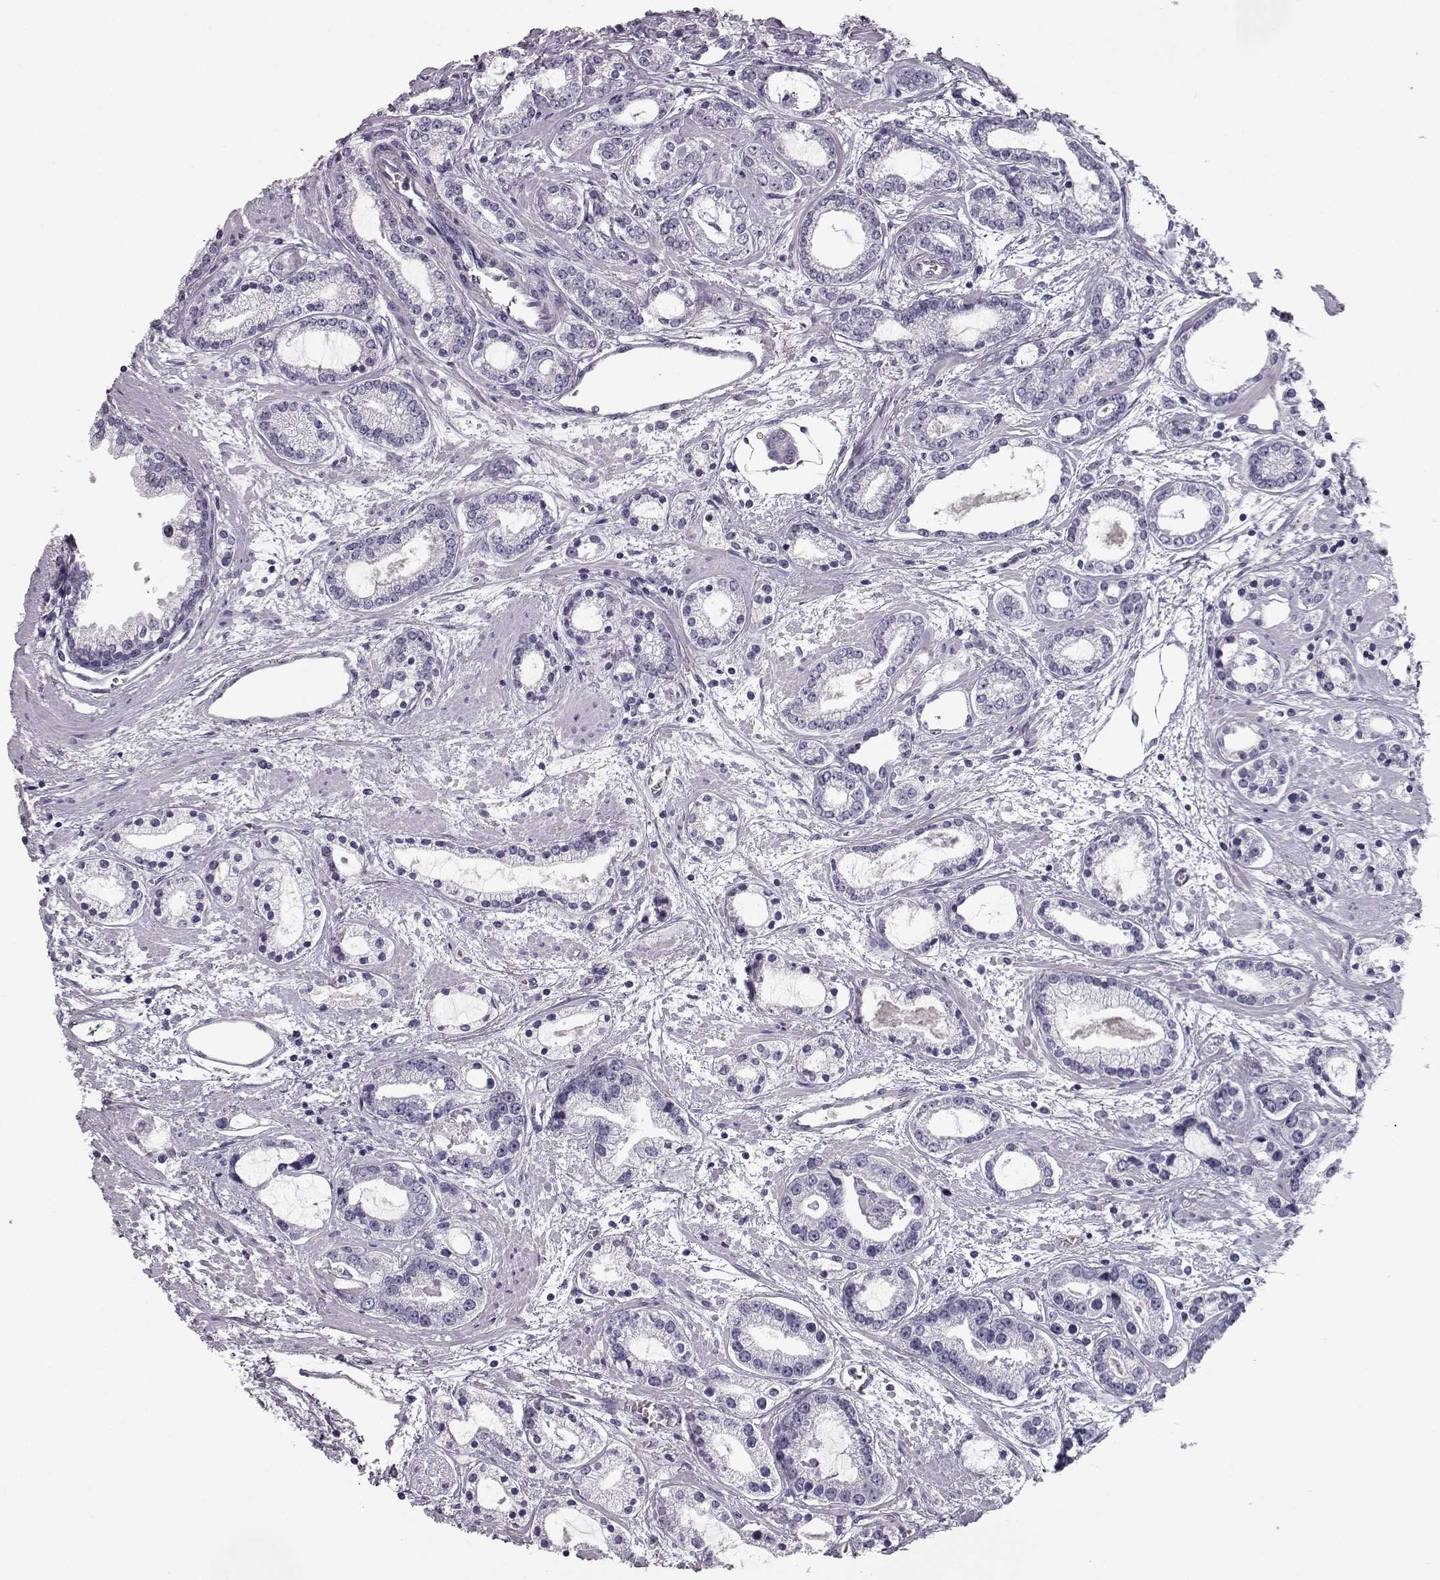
{"staining": {"intensity": "negative", "quantity": "none", "location": "none"}, "tissue": "prostate cancer", "cell_type": "Tumor cells", "image_type": "cancer", "snomed": [{"axis": "morphology", "description": "Adenocarcinoma, Medium grade"}, {"axis": "topography", "description": "Prostate"}], "caption": "This is a image of IHC staining of prostate adenocarcinoma (medium-grade), which shows no expression in tumor cells. Brightfield microscopy of IHC stained with DAB (brown) and hematoxylin (blue), captured at high magnification.", "gene": "CCL19", "patient": {"sex": "male", "age": 57}}